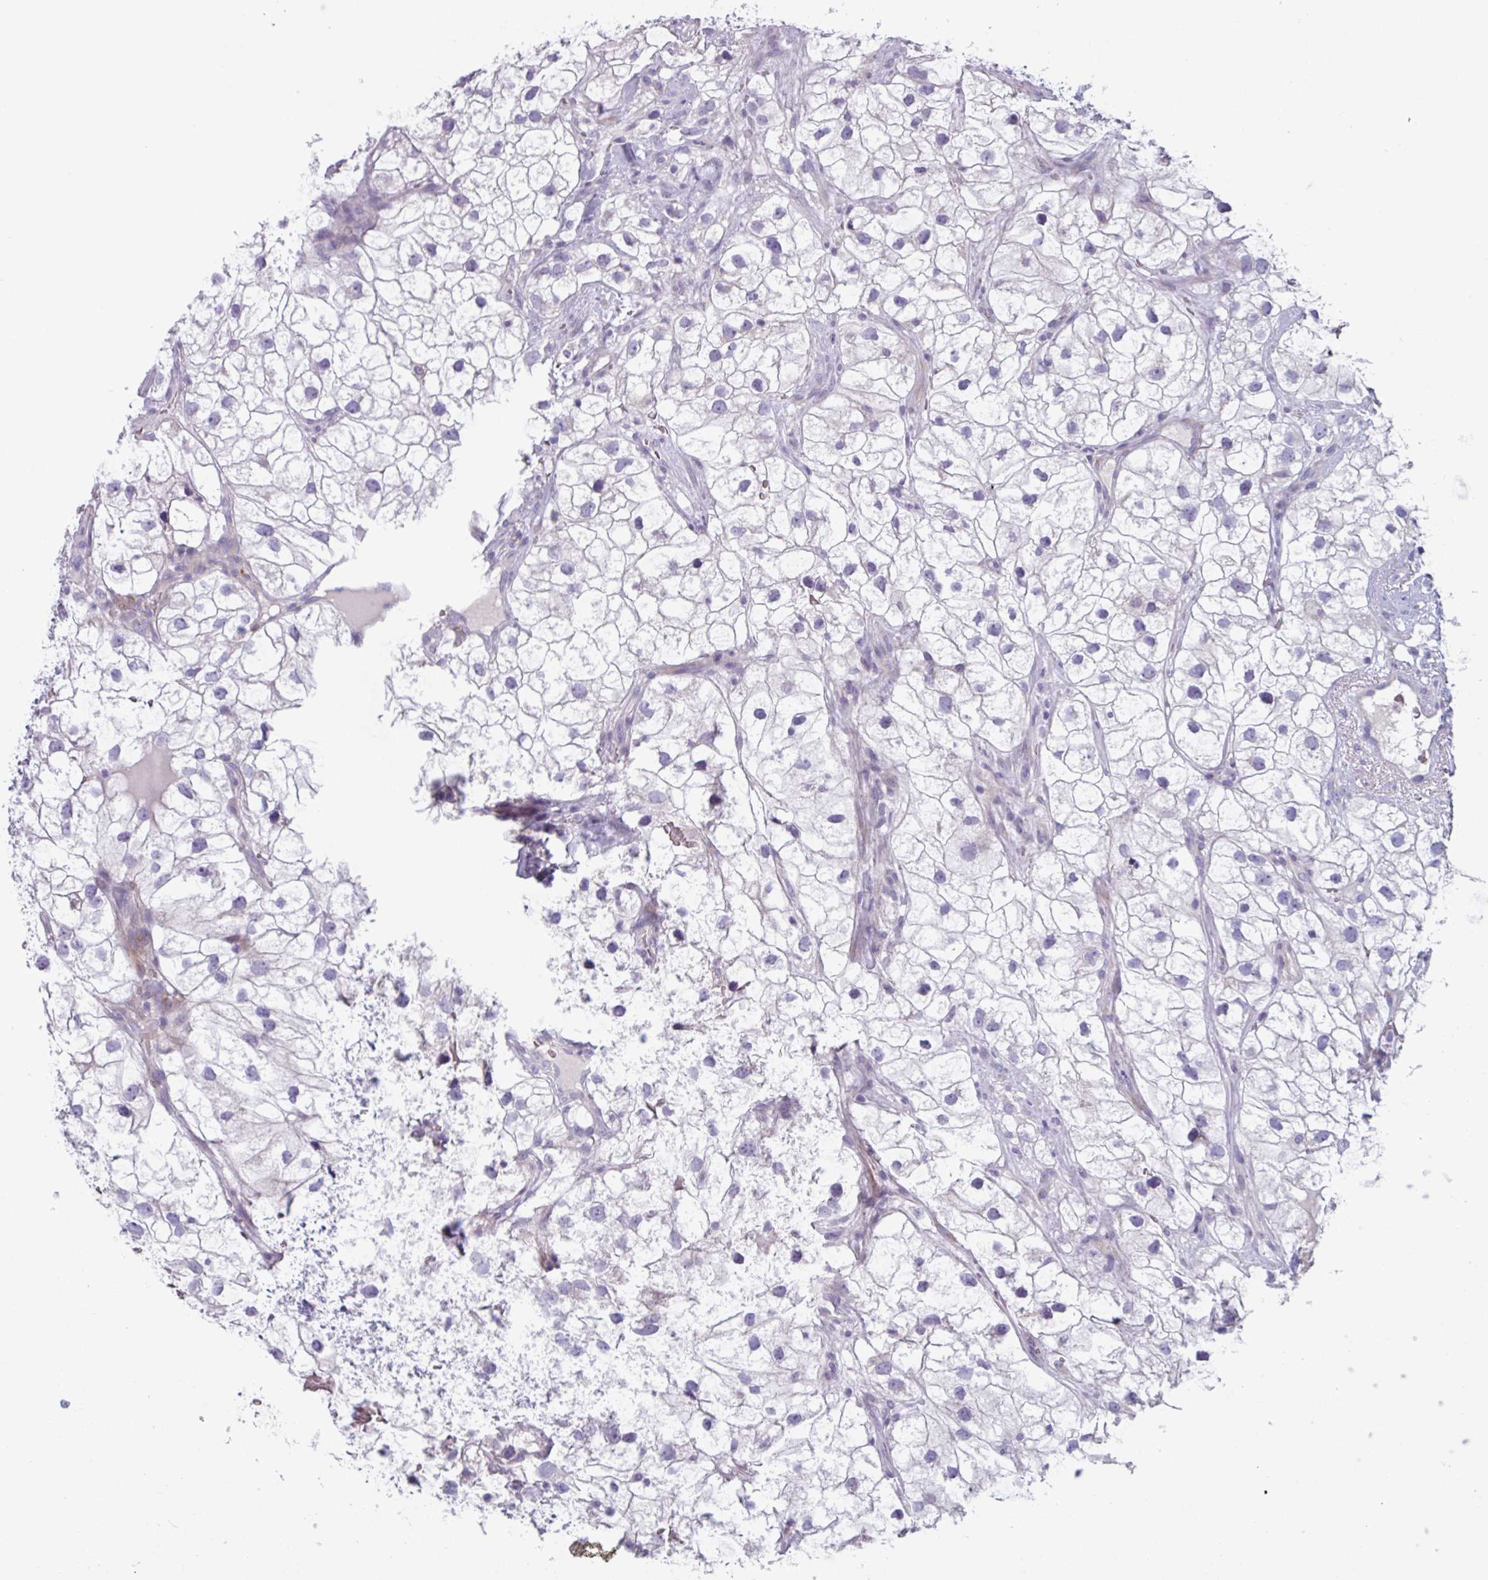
{"staining": {"intensity": "negative", "quantity": "none", "location": "none"}, "tissue": "renal cancer", "cell_type": "Tumor cells", "image_type": "cancer", "snomed": [{"axis": "morphology", "description": "Adenocarcinoma, NOS"}, {"axis": "topography", "description": "Kidney"}], "caption": "IHC image of human renal cancer (adenocarcinoma) stained for a protein (brown), which exhibits no staining in tumor cells.", "gene": "ADGRE1", "patient": {"sex": "male", "age": 59}}